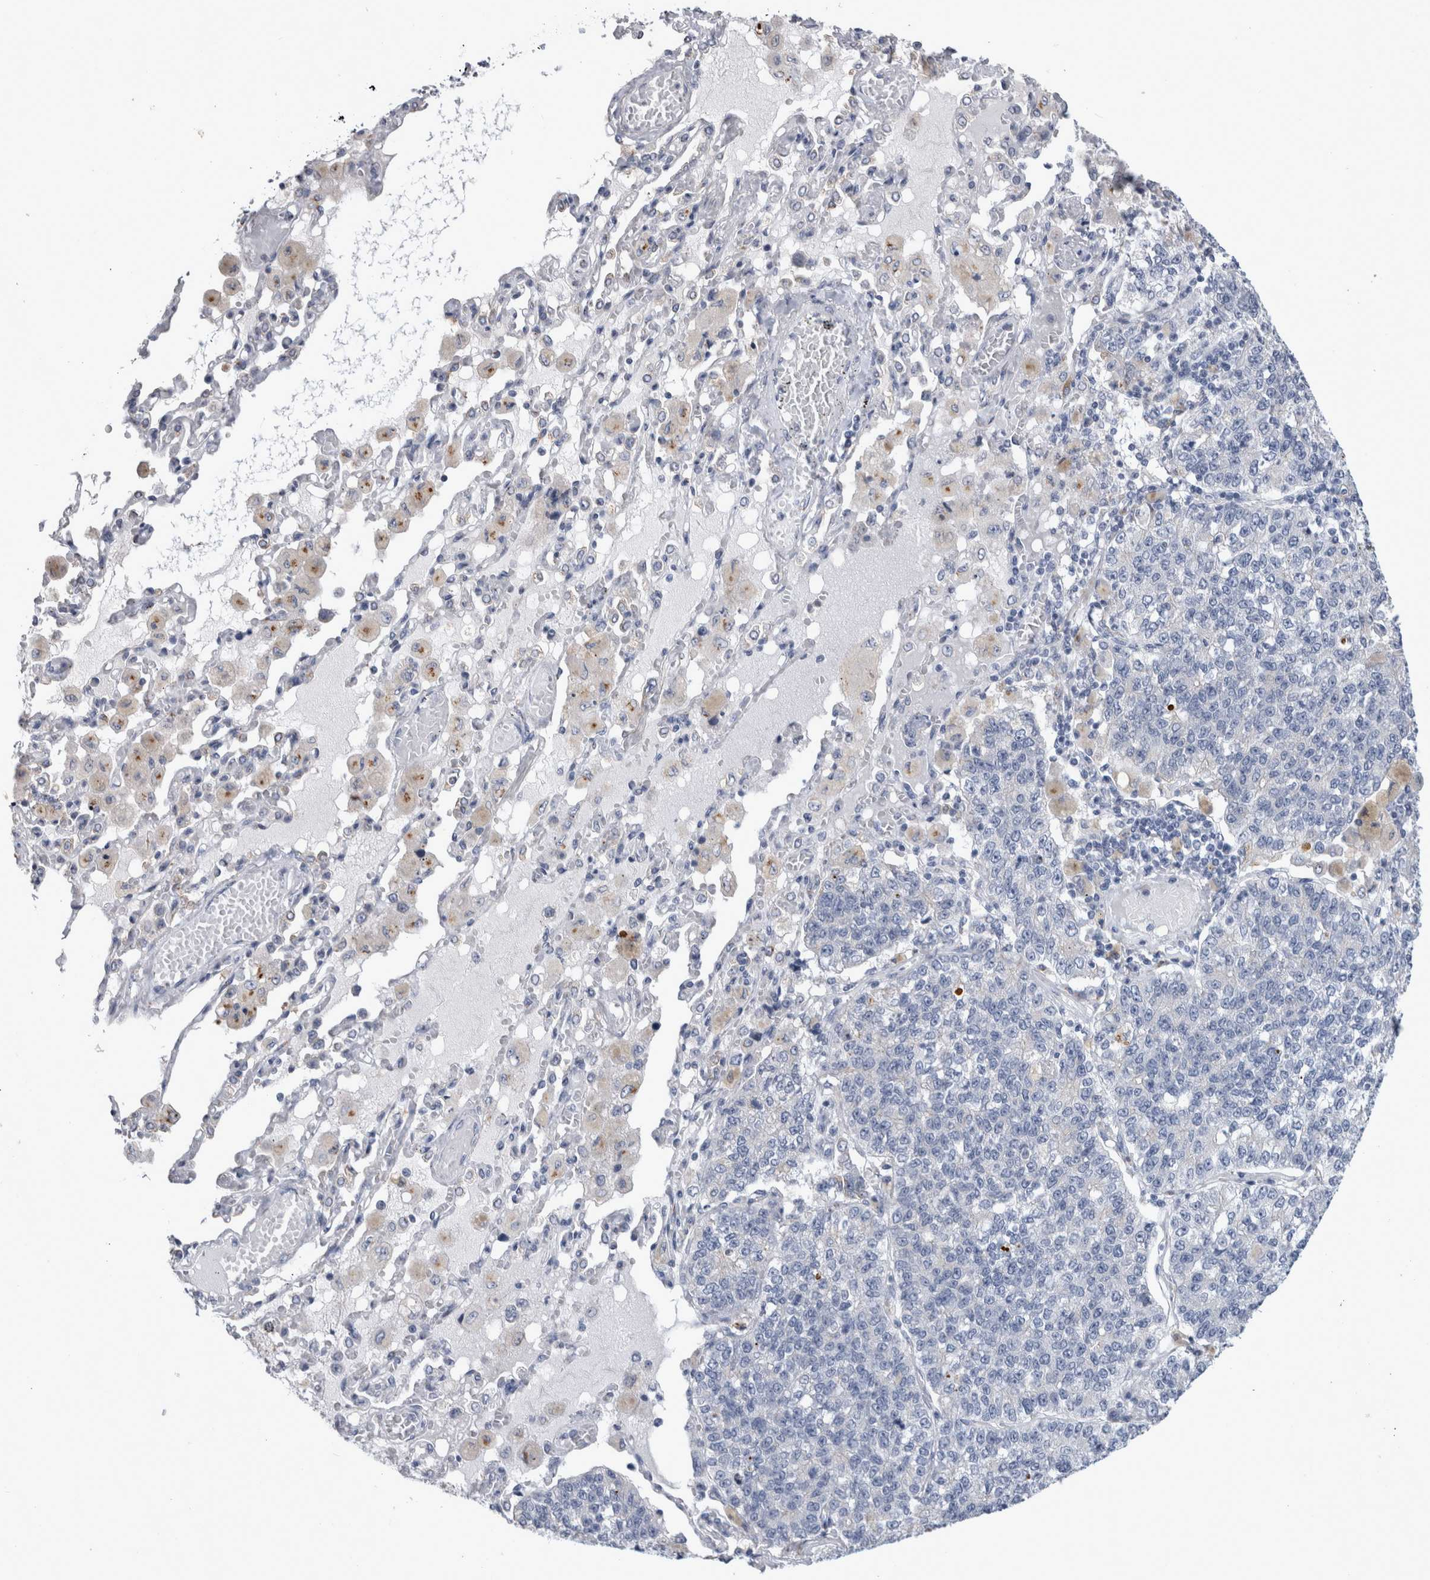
{"staining": {"intensity": "negative", "quantity": "none", "location": "none"}, "tissue": "lung cancer", "cell_type": "Tumor cells", "image_type": "cancer", "snomed": [{"axis": "morphology", "description": "Adenocarcinoma, NOS"}, {"axis": "topography", "description": "Lung"}], "caption": "Adenocarcinoma (lung) was stained to show a protein in brown. There is no significant expression in tumor cells.", "gene": "AKAP9", "patient": {"sex": "male", "age": 49}}